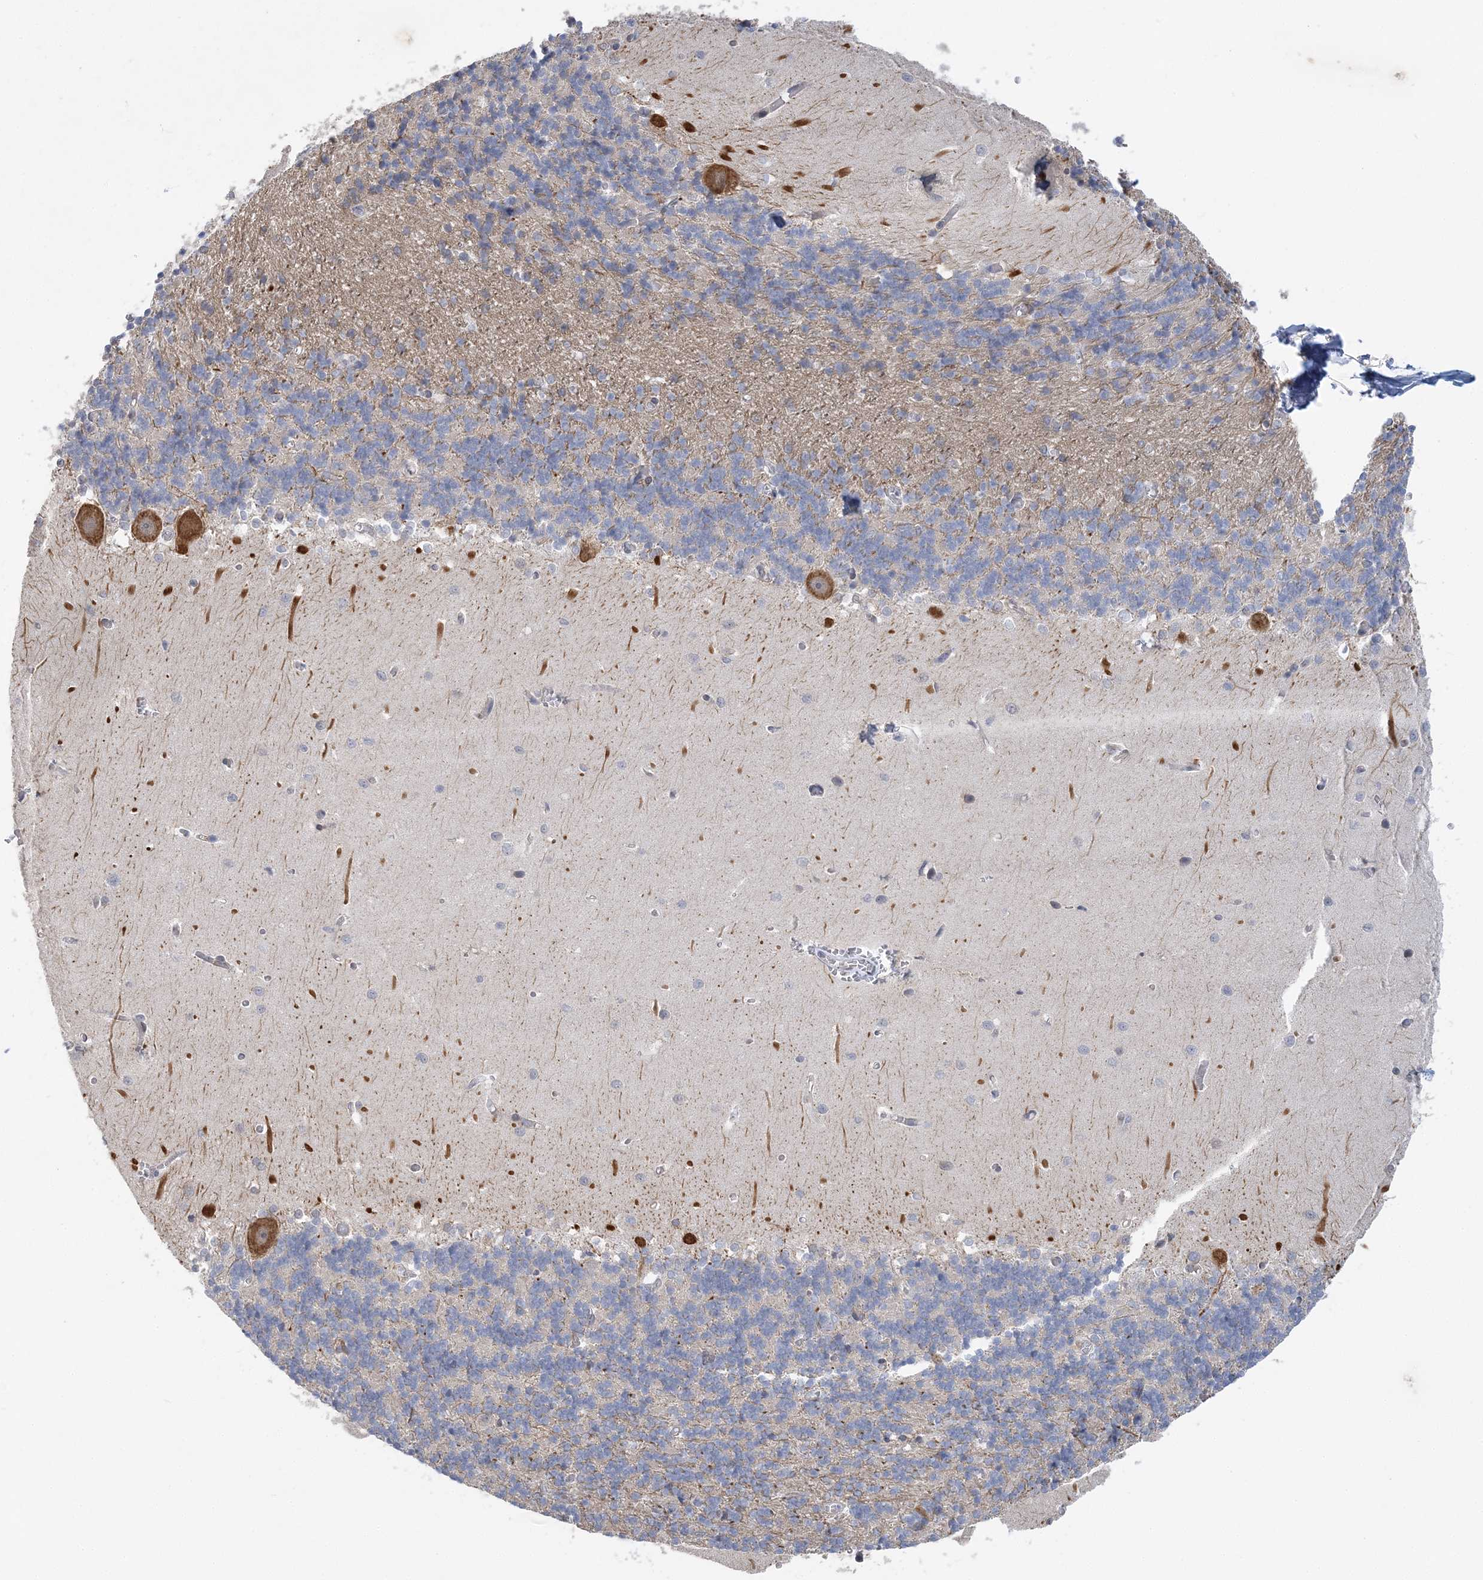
{"staining": {"intensity": "negative", "quantity": "none", "location": "none"}, "tissue": "cerebellum", "cell_type": "Cells in granular layer", "image_type": "normal", "snomed": [{"axis": "morphology", "description": "Normal tissue, NOS"}, {"axis": "topography", "description": "Cerebellum"}], "caption": "This is a micrograph of IHC staining of unremarkable cerebellum, which shows no expression in cells in granular layer.", "gene": "MAP4K5", "patient": {"sex": "male", "age": 37}}